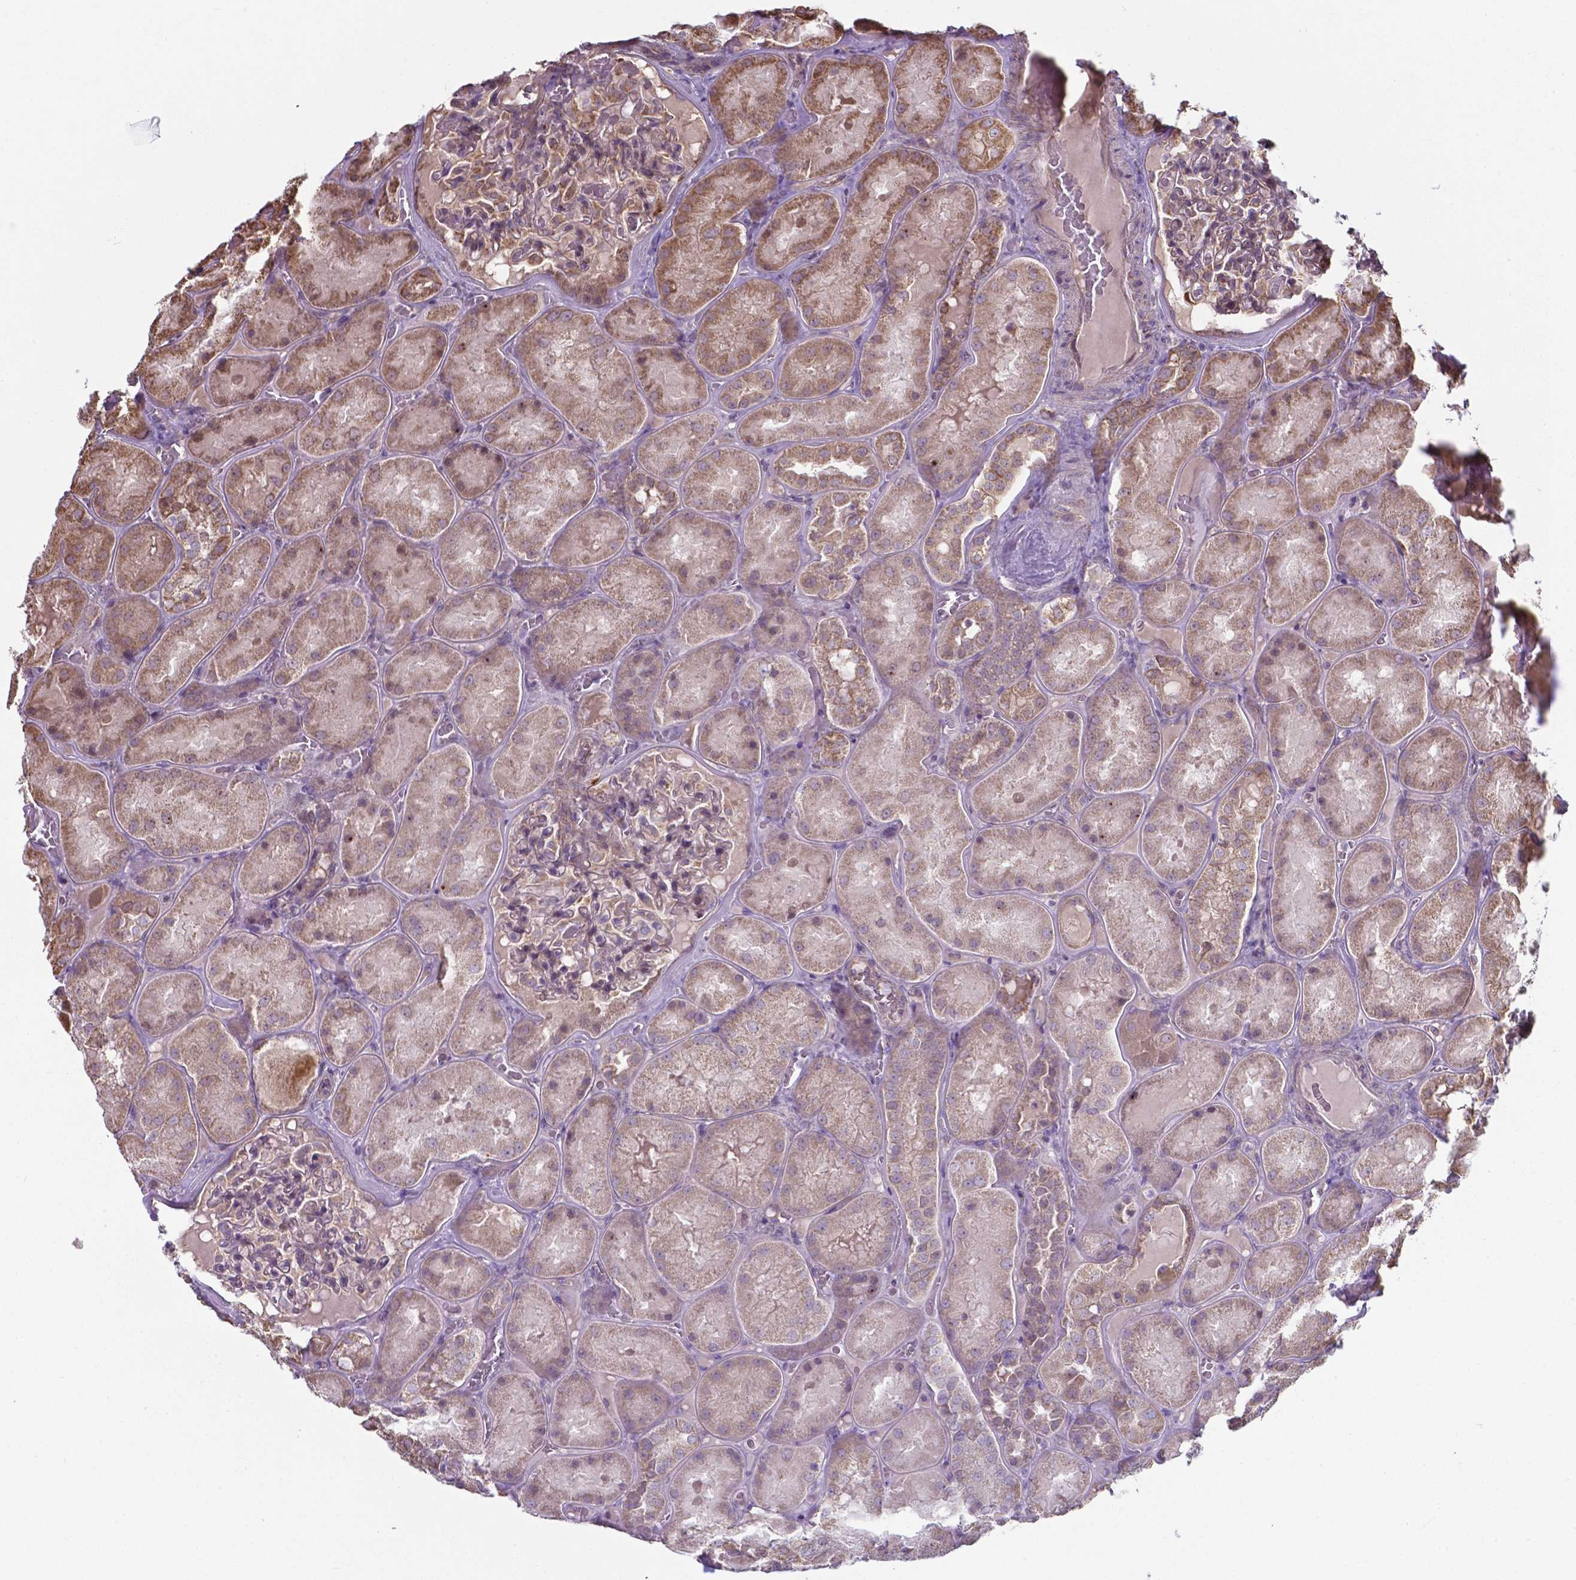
{"staining": {"intensity": "weak", "quantity": "<25%", "location": "cytoplasmic/membranous"}, "tissue": "kidney", "cell_type": "Cells in glomeruli", "image_type": "normal", "snomed": [{"axis": "morphology", "description": "Normal tissue, NOS"}, {"axis": "topography", "description": "Kidney"}], "caption": "This is an immunohistochemistry (IHC) micrograph of unremarkable human kidney. There is no staining in cells in glomeruli.", "gene": "FAM114A1", "patient": {"sex": "male", "age": 73}}